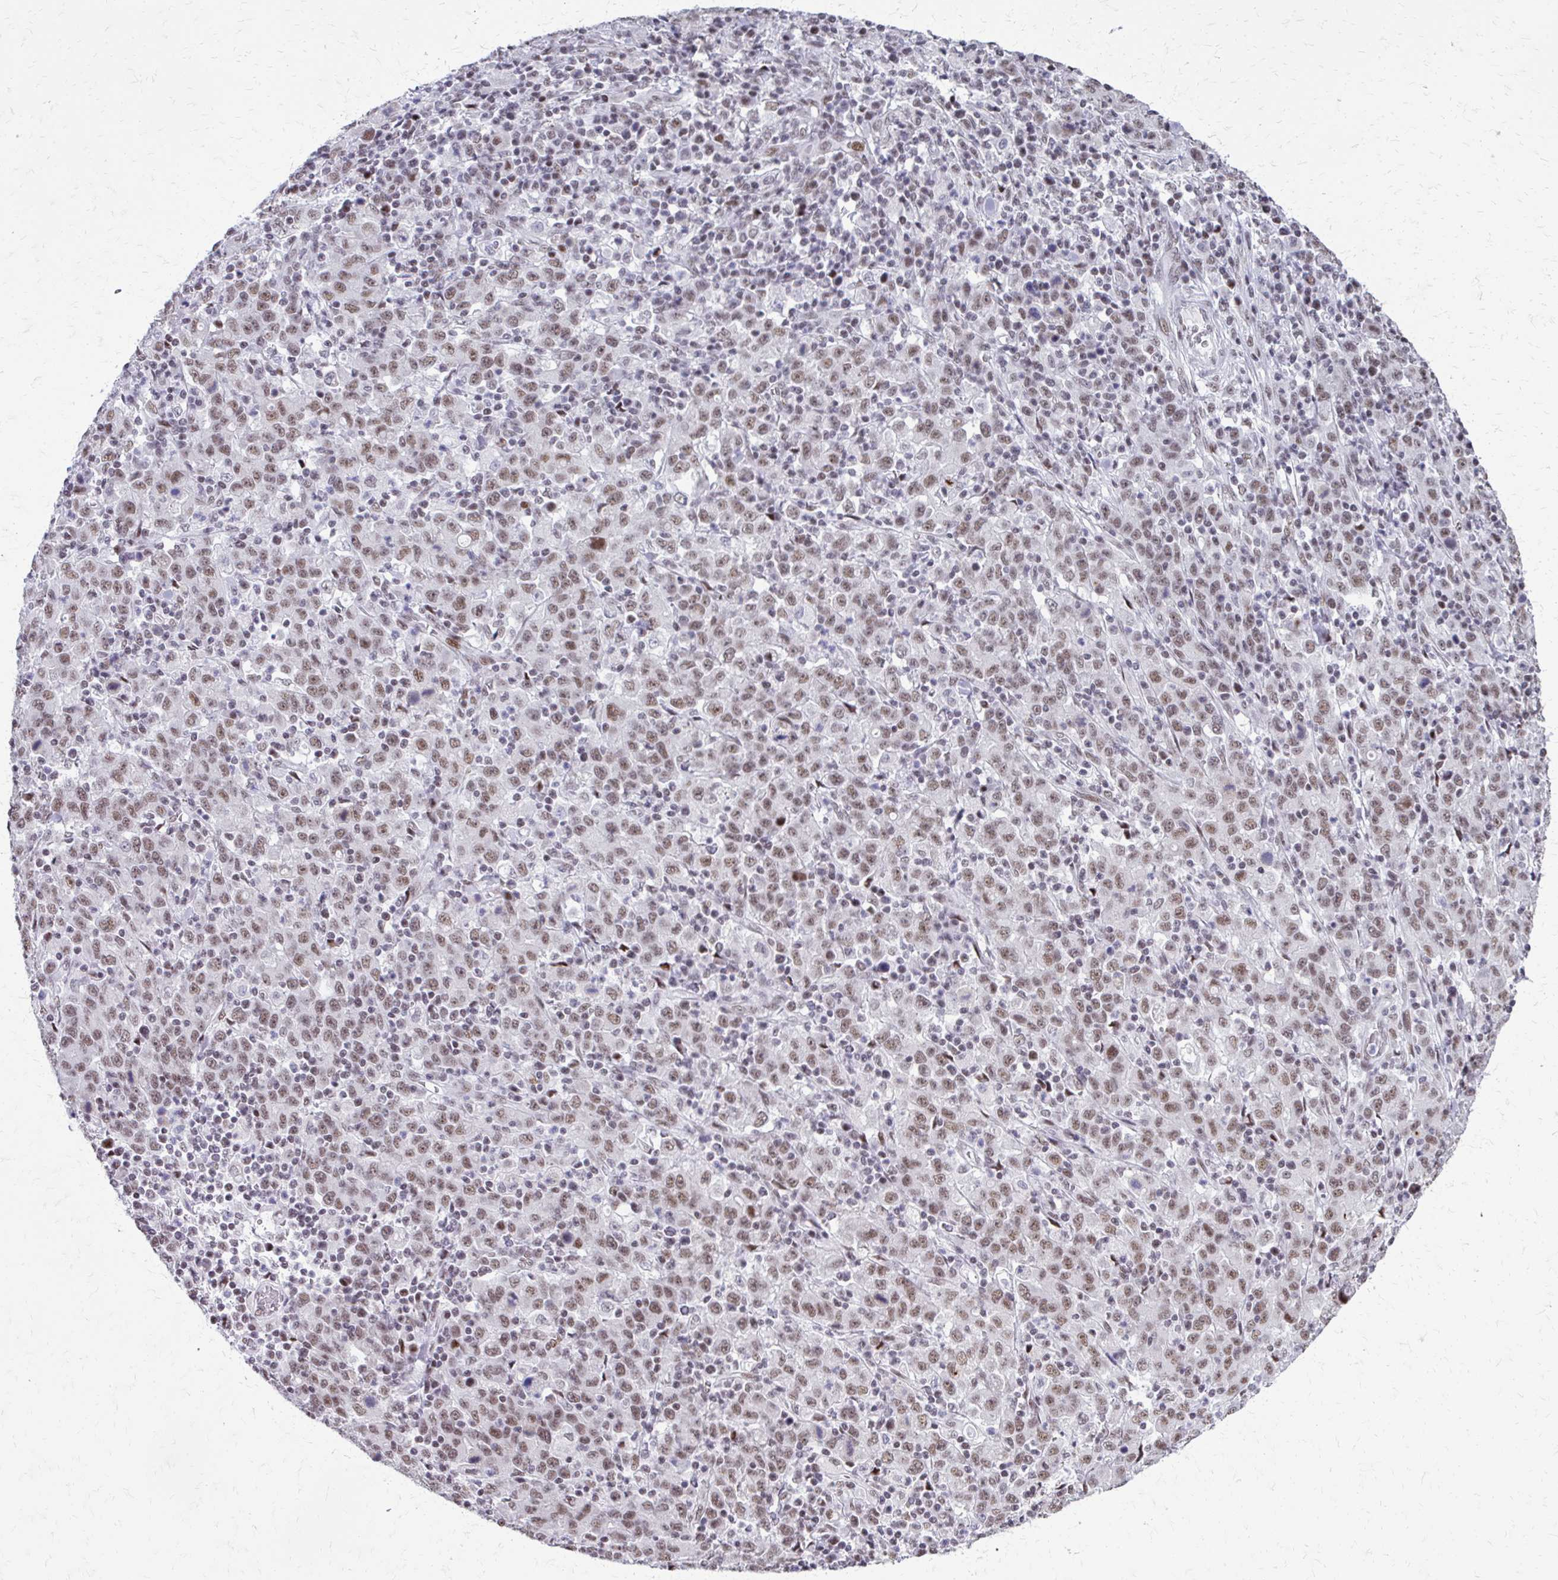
{"staining": {"intensity": "moderate", "quantity": ">75%", "location": "nuclear"}, "tissue": "stomach cancer", "cell_type": "Tumor cells", "image_type": "cancer", "snomed": [{"axis": "morphology", "description": "Adenocarcinoma, NOS"}, {"axis": "topography", "description": "Stomach, upper"}], "caption": "Protein expression analysis of stomach cancer (adenocarcinoma) reveals moderate nuclear positivity in about >75% of tumor cells.", "gene": "SS18", "patient": {"sex": "male", "age": 69}}